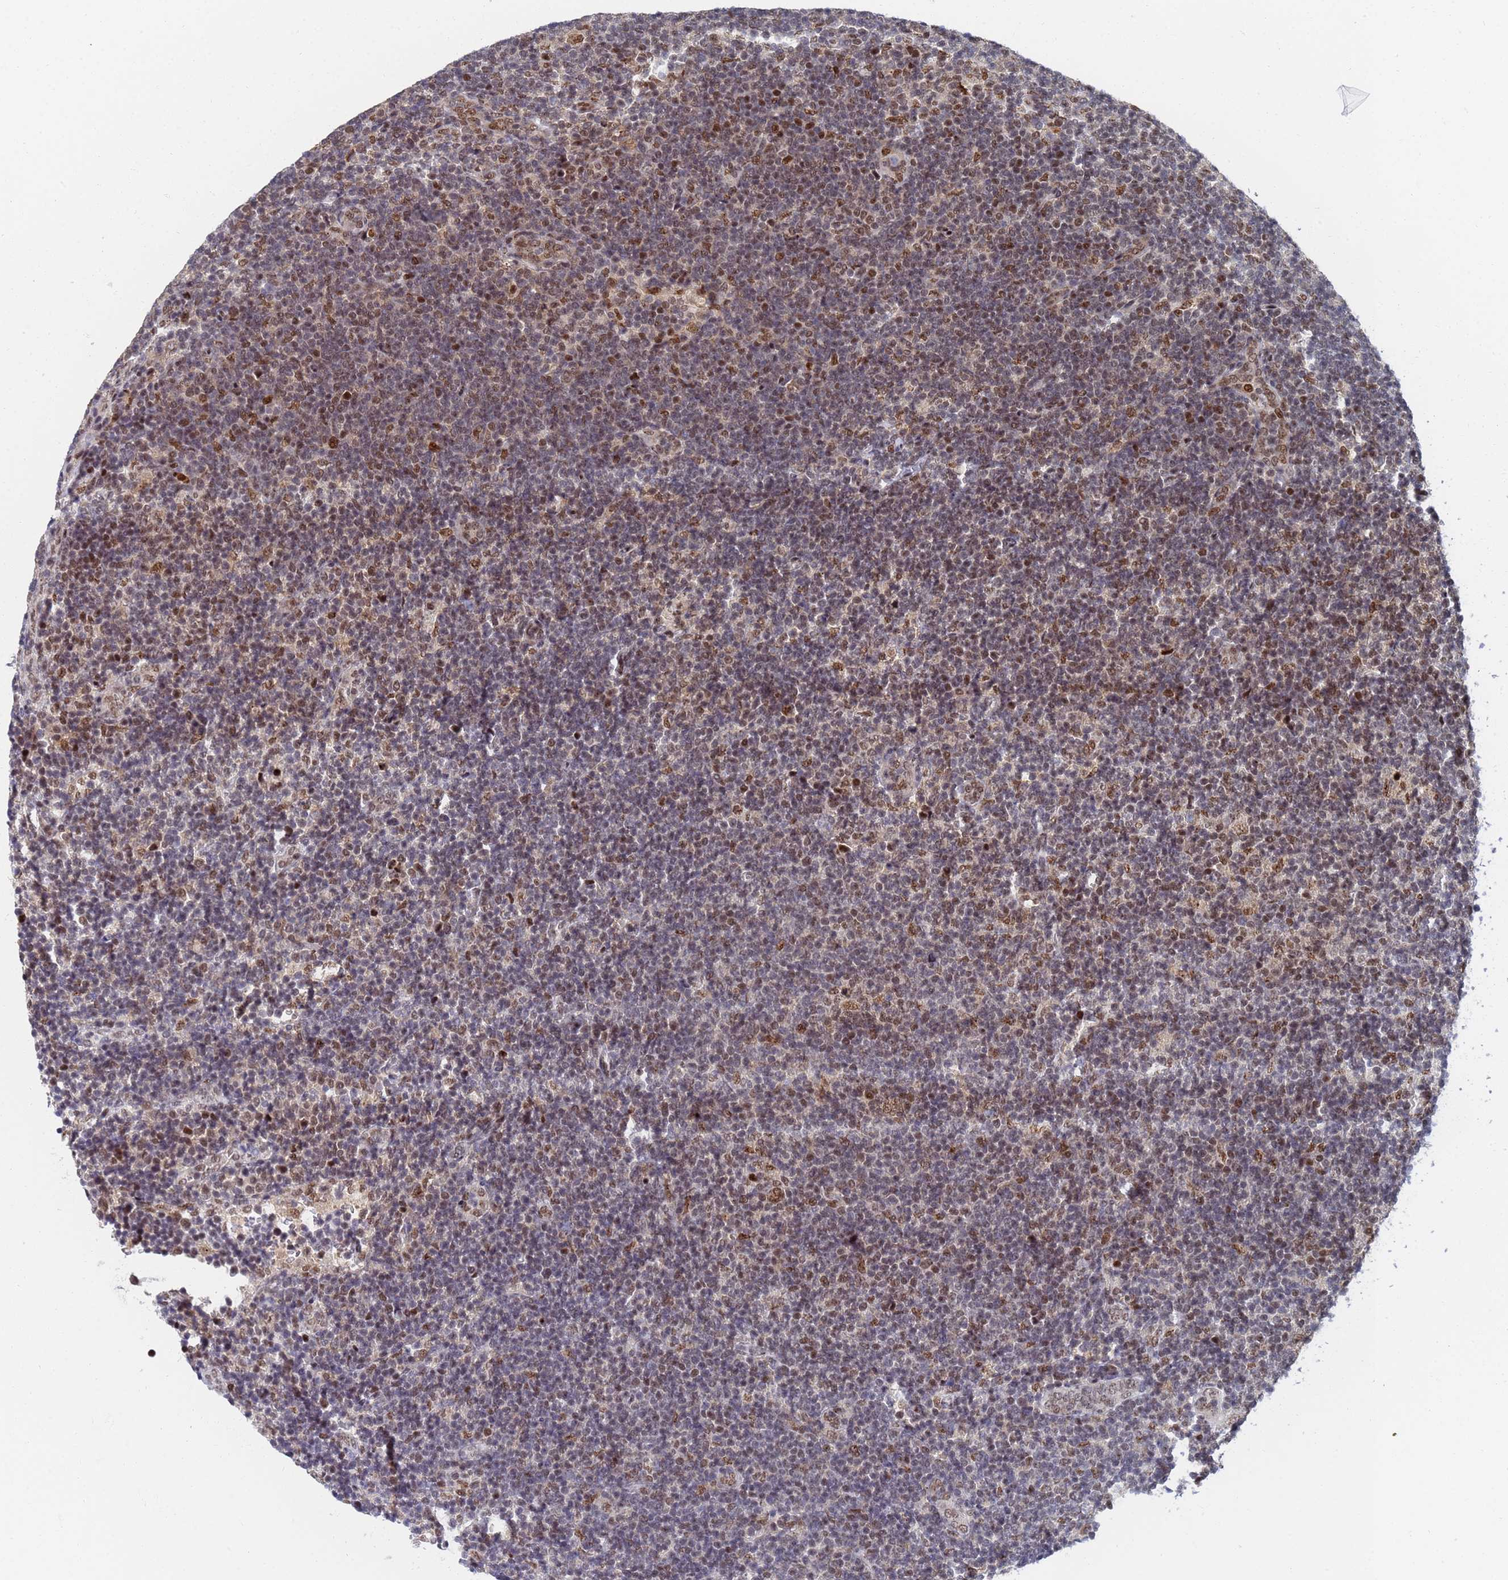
{"staining": {"intensity": "moderate", "quantity": ">75%", "location": "nuclear"}, "tissue": "lymphoma", "cell_type": "Tumor cells", "image_type": "cancer", "snomed": [{"axis": "morphology", "description": "Hodgkin's disease, NOS"}, {"axis": "topography", "description": "Lymph node"}], "caption": "Approximately >75% of tumor cells in Hodgkin's disease demonstrate moderate nuclear protein expression as visualized by brown immunohistochemical staining.", "gene": "AP5Z1", "patient": {"sex": "female", "age": 57}}